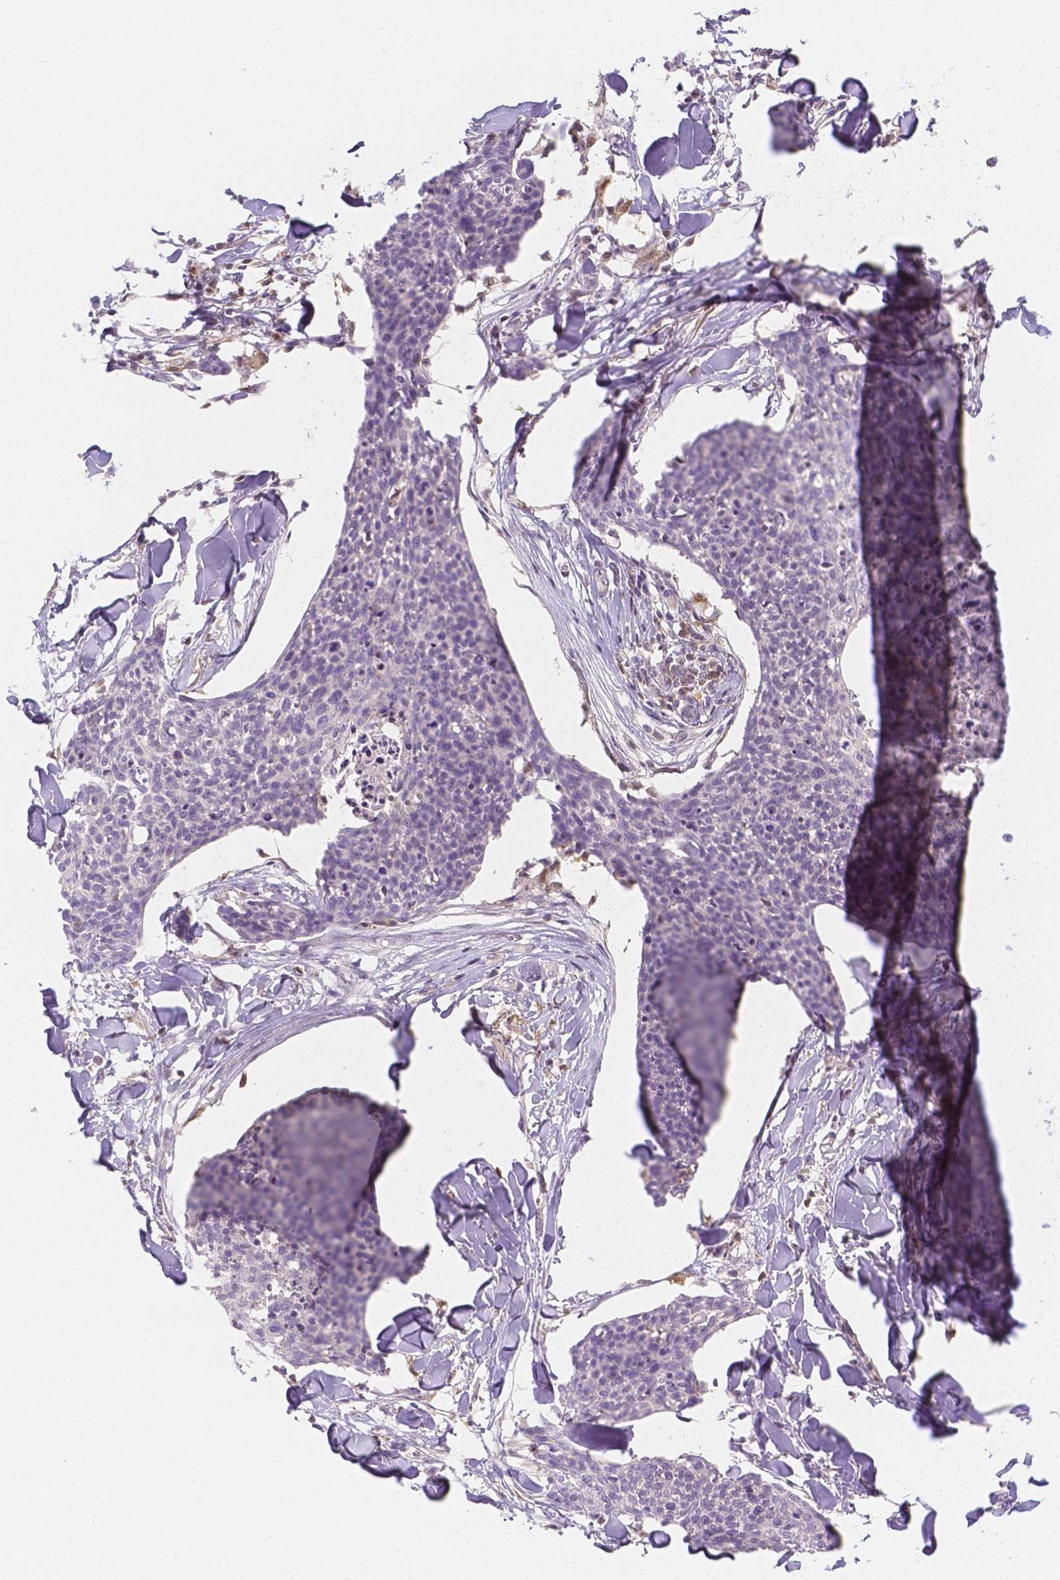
{"staining": {"intensity": "negative", "quantity": "none", "location": "none"}, "tissue": "skin cancer", "cell_type": "Tumor cells", "image_type": "cancer", "snomed": [{"axis": "morphology", "description": "Squamous cell carcinoma, NOS"}, {"axis": "topography", "description": "Skin"}, {"axis": "topography", "description": "Vulva"}], "caption": "A micrograph of human skin cancer (squamous cell carcinoma) is negative for staining in tumor cells.", "gene": "SGTB", "patient": {"sex": "female", "age": 75}}